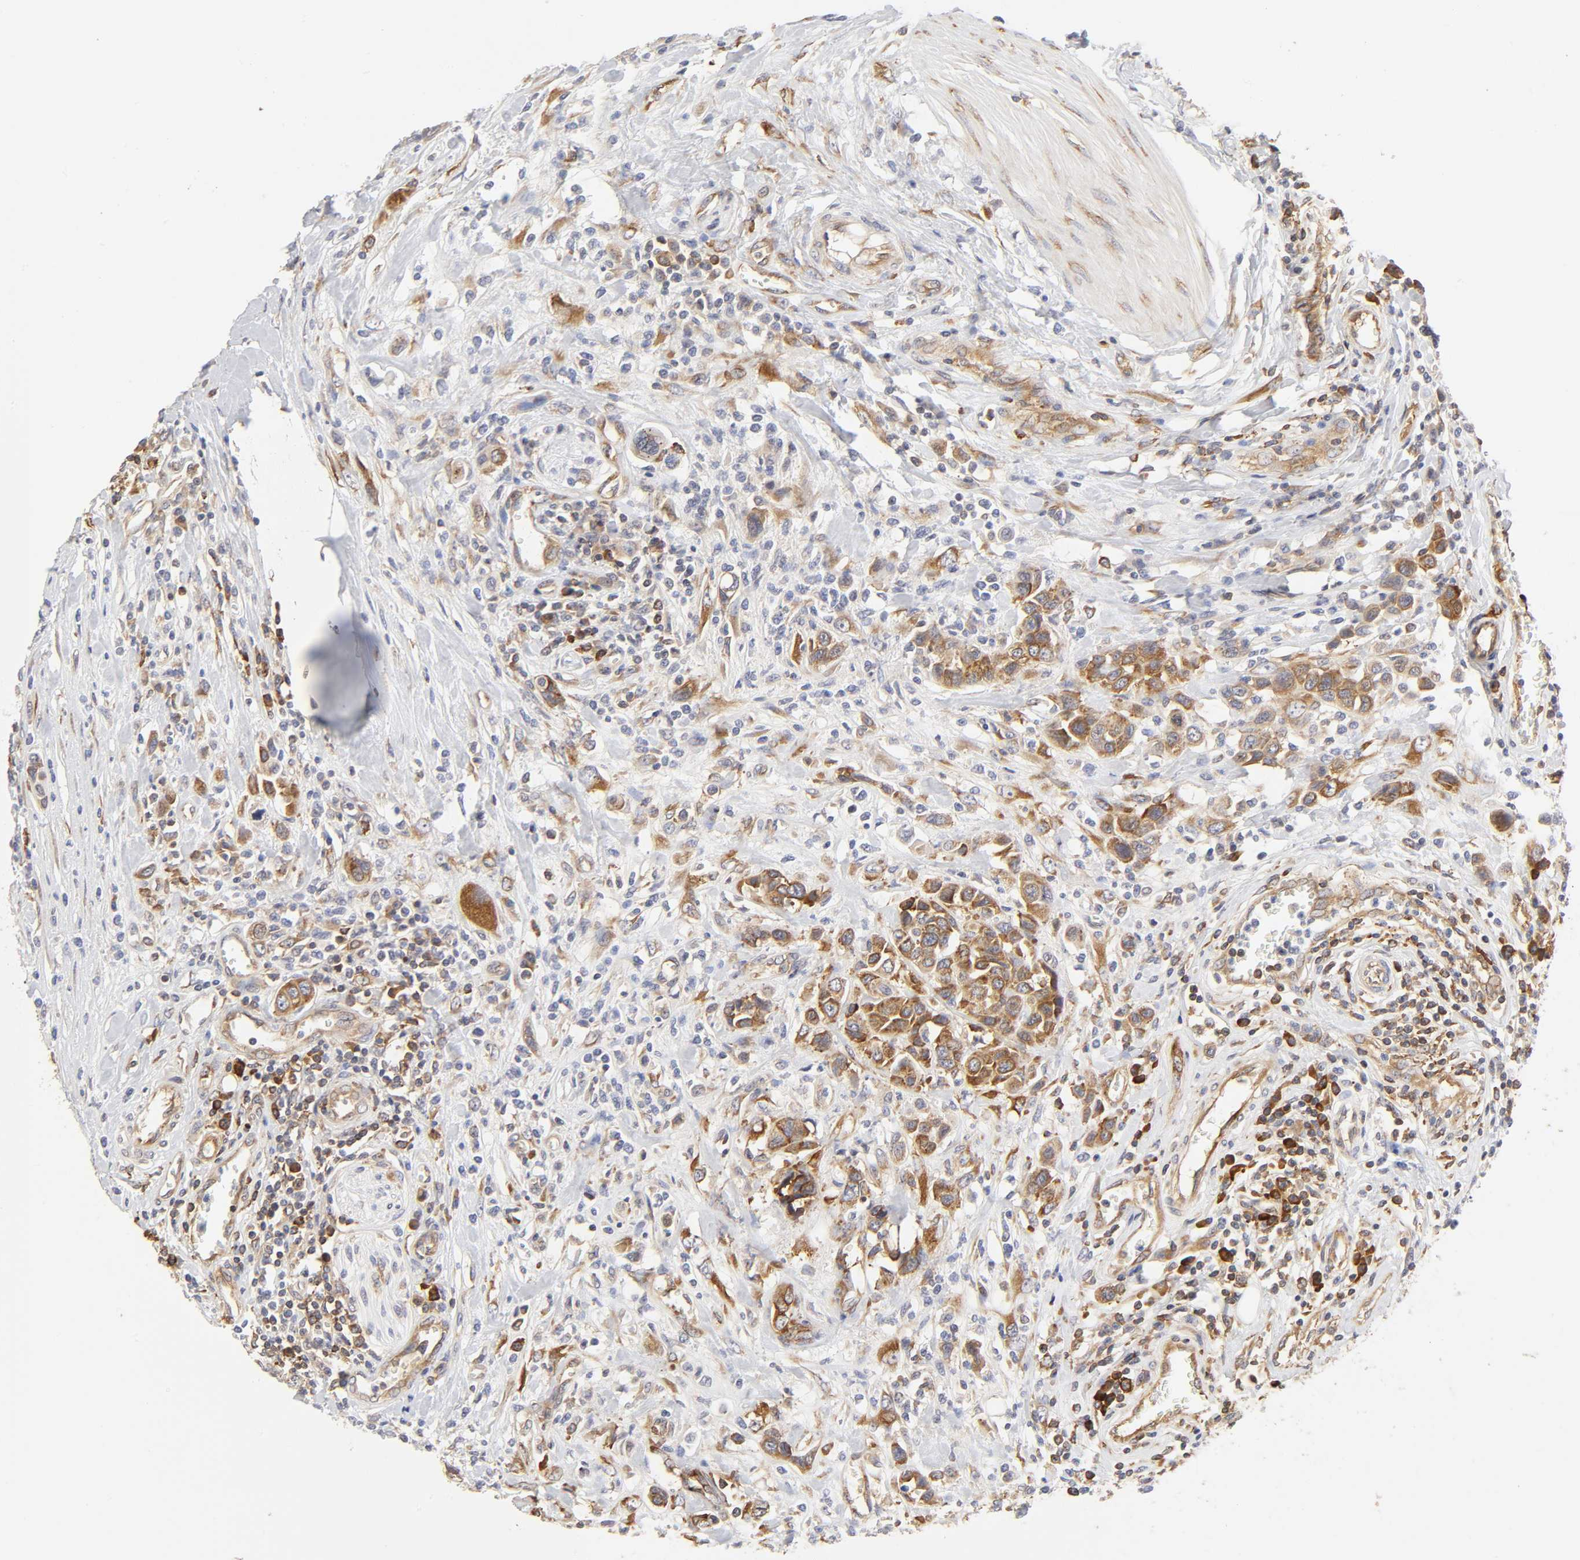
{"staining": {"intensity": "strong", "quantity": ">75%", "location": "cytoplasmic/membranous"}, "tissue": "urothelial cancer", "cell_type": "Tumor cells", "image_type": "cancer", "snomed": [{"axis": "morphology", "description": "Urothelial carcinoma, High grade"}, {"axis": "topography", "description": "Urinary bladder"}], "caption": "High-power microscopy captured an IHC image of urothelial carcinoma (high-grade), revealing strong cytoplasmic/membranous expression in approximately >75% of tumor cells.", "gene": "RPL14", "patient": {"sex": "male", "age": 50}}